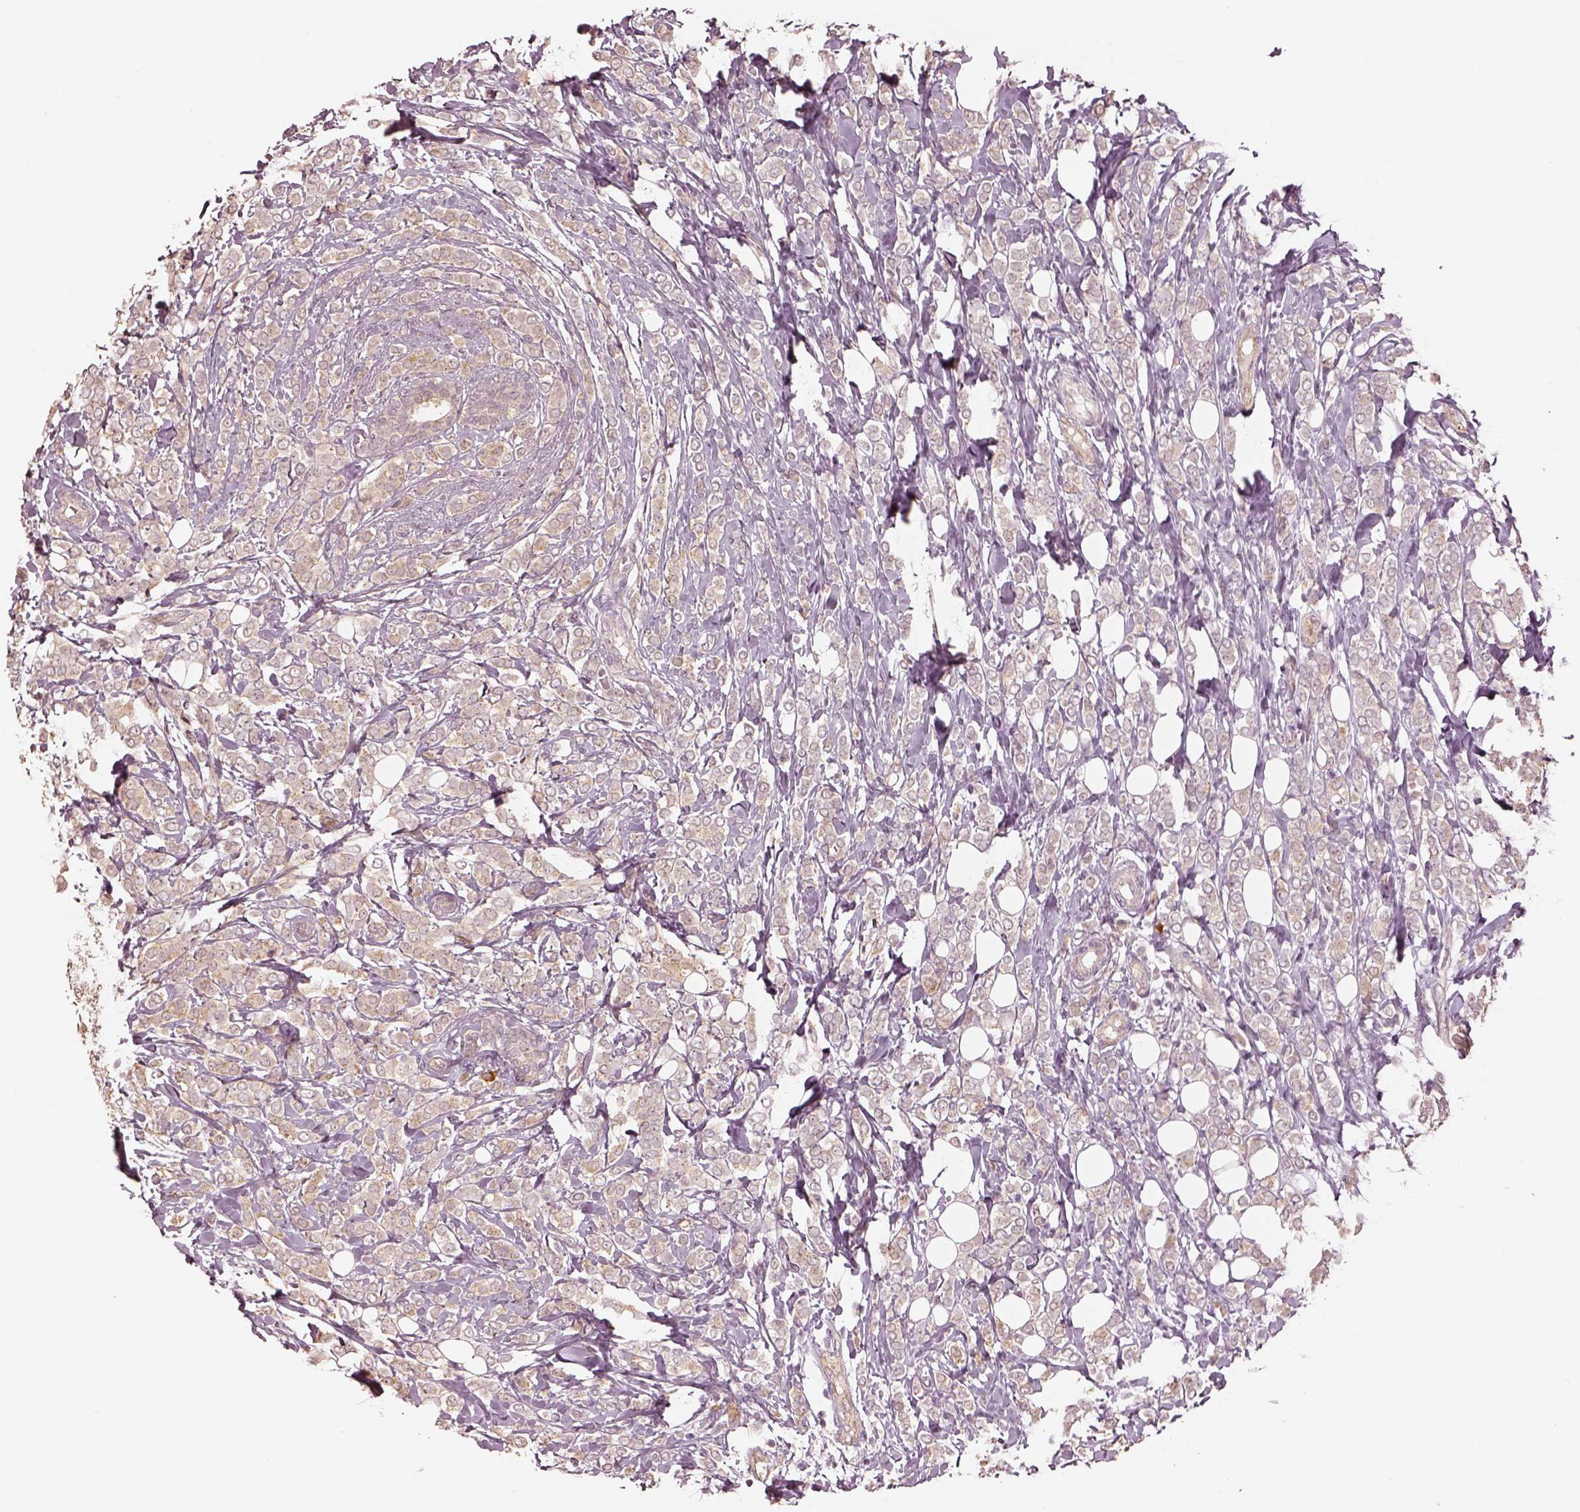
{"staining": {"intensity": "weak", "quantity": "25%-75%", "location": "cytoplasmic/membranous"}, "tissue": "breast cancer", "cell_type": "Tumor cells", "image_type": "cancer", "snomed": [{"axis": "morphology", "description": "Lobular carcinoma"}, {"axis": "topography", "description": "Breast"}], "caption": "Immunohistochemistry of human breast cancer (lobular carcinoma) displays low levels of weak cytoplasmic/membranous positivity in approximately 25%-75% of tumor cells.", "gene": "CRB1", "patient": {"sex": "female", "age": 49}}